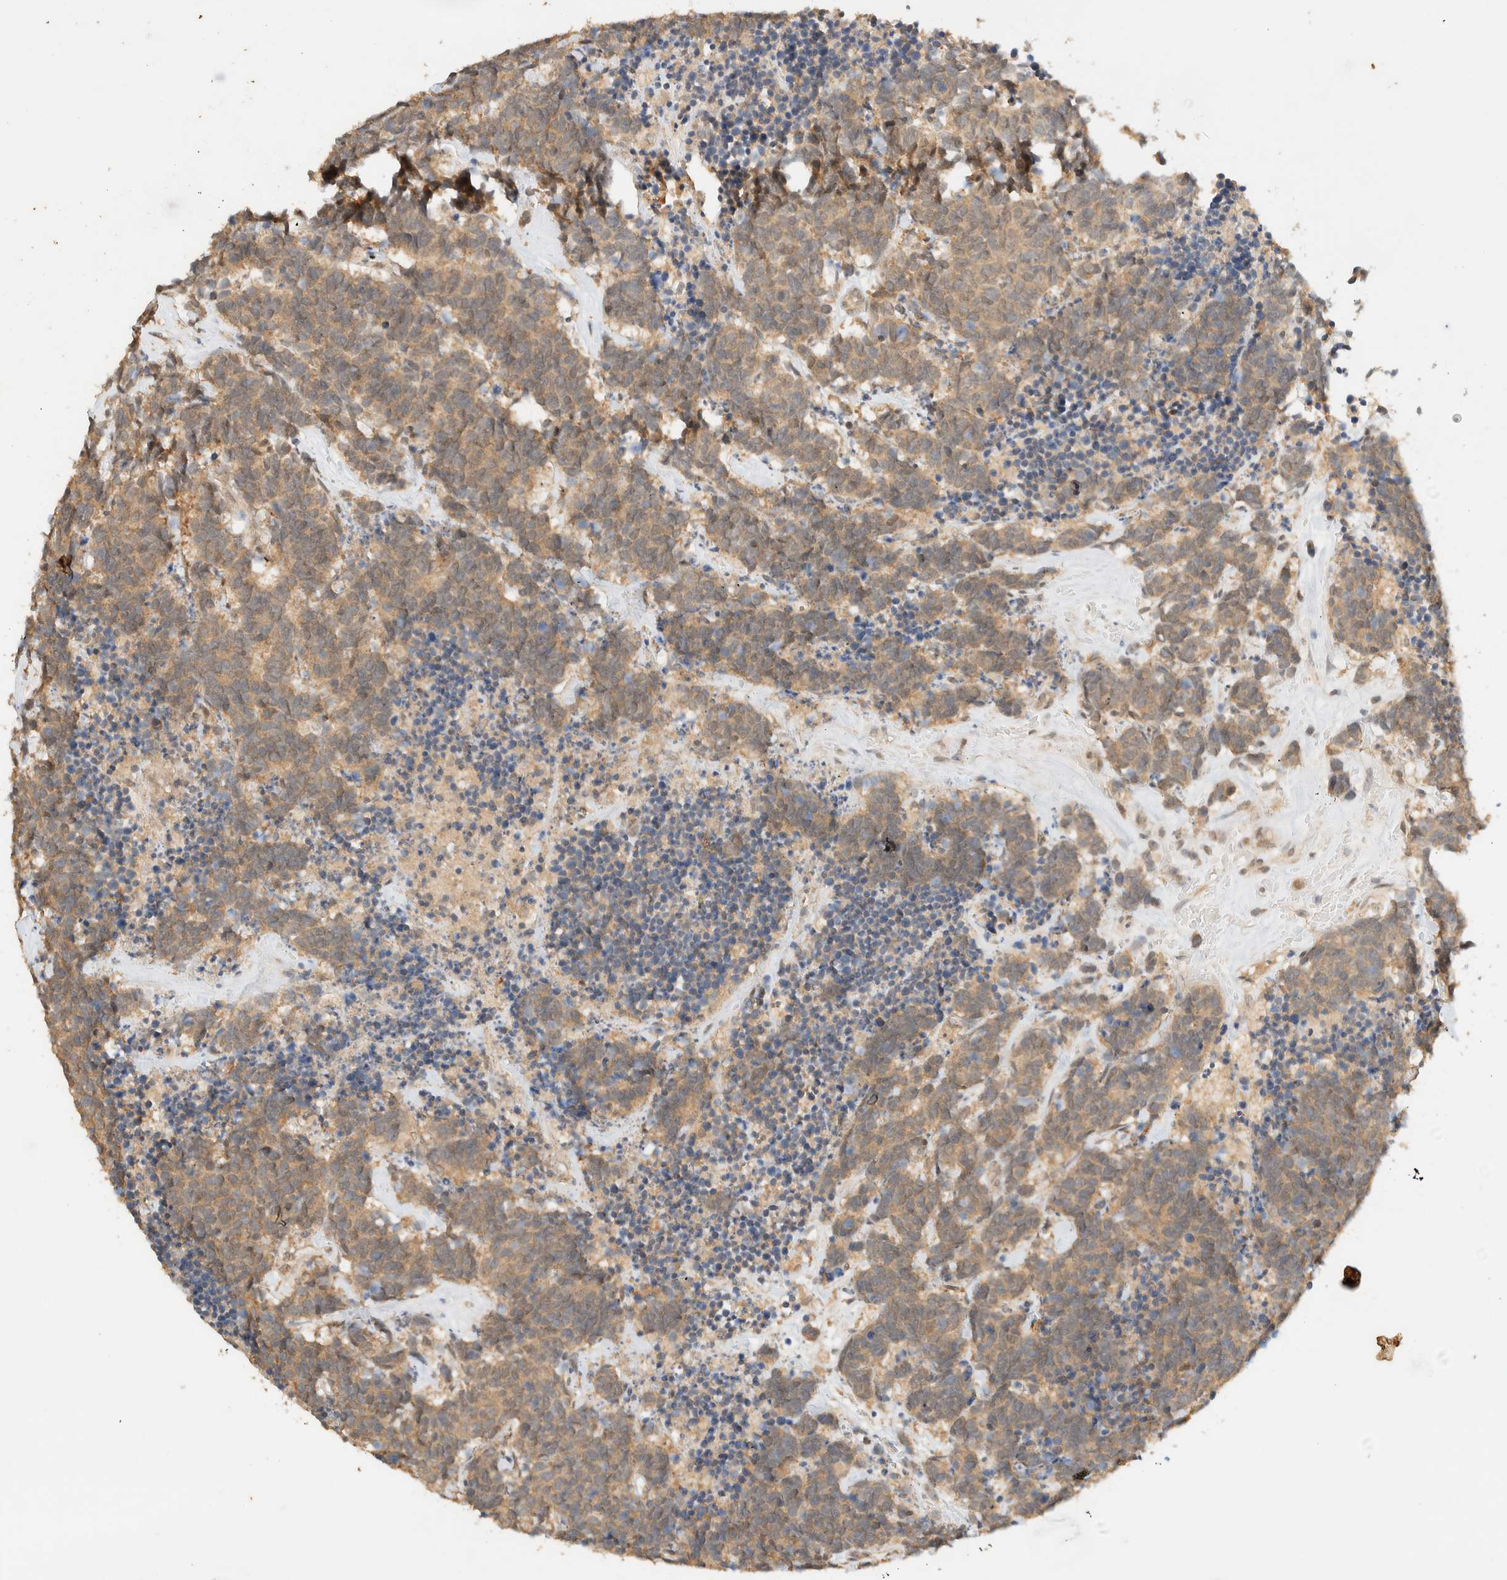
{"staining": {"intensity": "weak", "quantity": ">75%", "location": "cytoplasmic/membranous"}, "tissue": "carcinoid", "cell_type": "Tumor cells", "image_type": "cancer", "snomed": [{"axis": "morphology", "description": "Carcinoma, NOS"}, {"axis": "morphology", "description": "Carcinoid, malignant, NOS"}, {"axis": "topography", "description": "Urinary bladder"}], "caption": "Carcinoid stained with a protein marker exhibits weak staining in tumor cells.", "gene": "ZBTB34", "patient": {"sex": "male", "age": 57}}